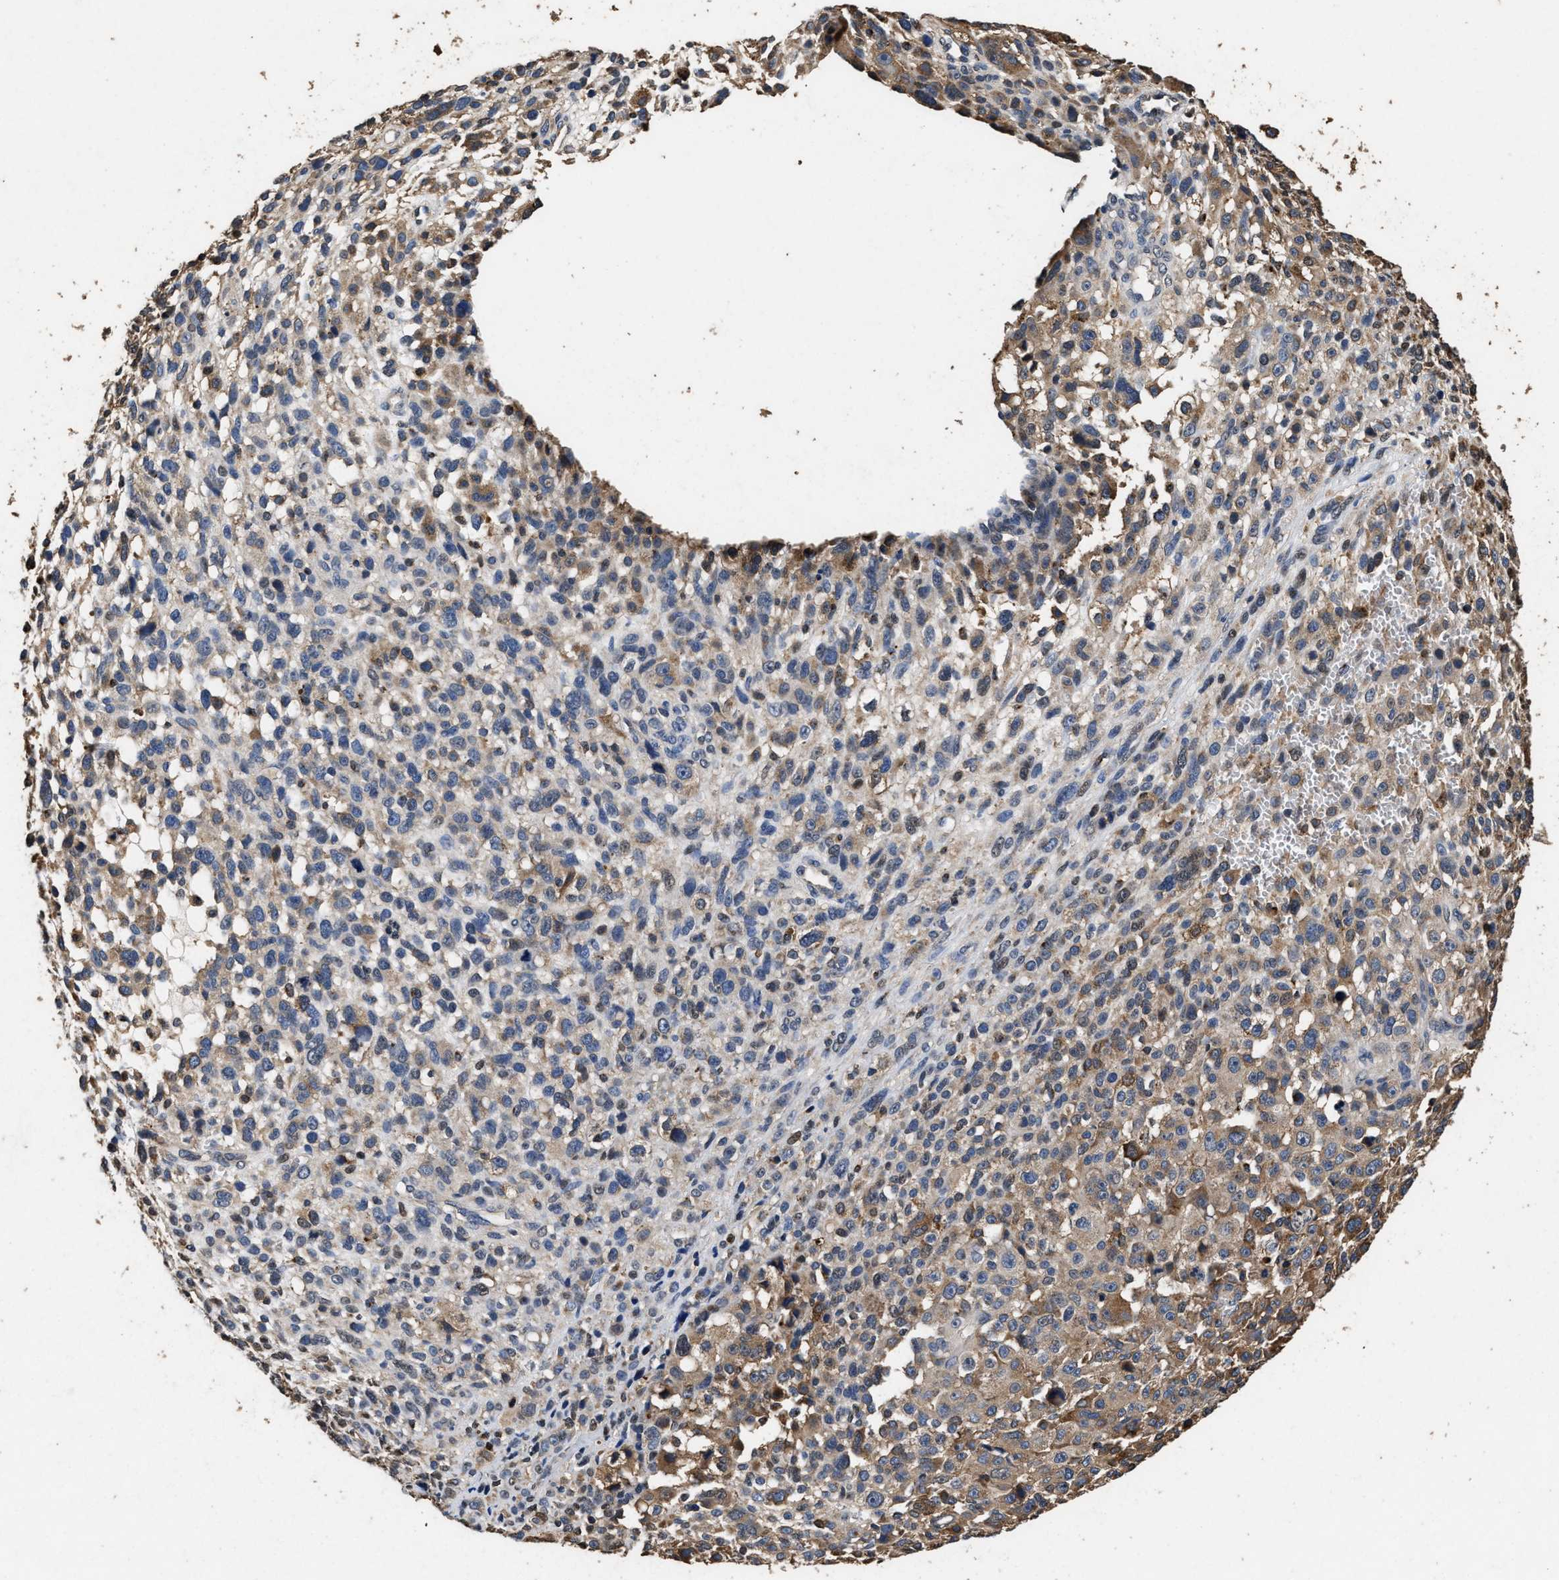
{"staining": {"intensity": "moderate", "quantity": ">75%", "location": "cytoplasmic/membranous"}, "tissue": "melanoma", "cell_type": "Tumor cells", "image_type": "cancer", "snomed": [{"axis": "morphology", "description": "Malignant melanoma, NOS"}, {"axis": "topography", "description": "Skin"}], "caption": "A histopathology image of human melanoma stained for a protein exhibits moderate cytoplasmic/membranous brown staining in tumor cells. (DAB (3,3'-diaminobenzidine) IHC with brightfield microscopy, high magnification).", "gene": "TPST2", "patient": {"sex": "female", "age": 55}}